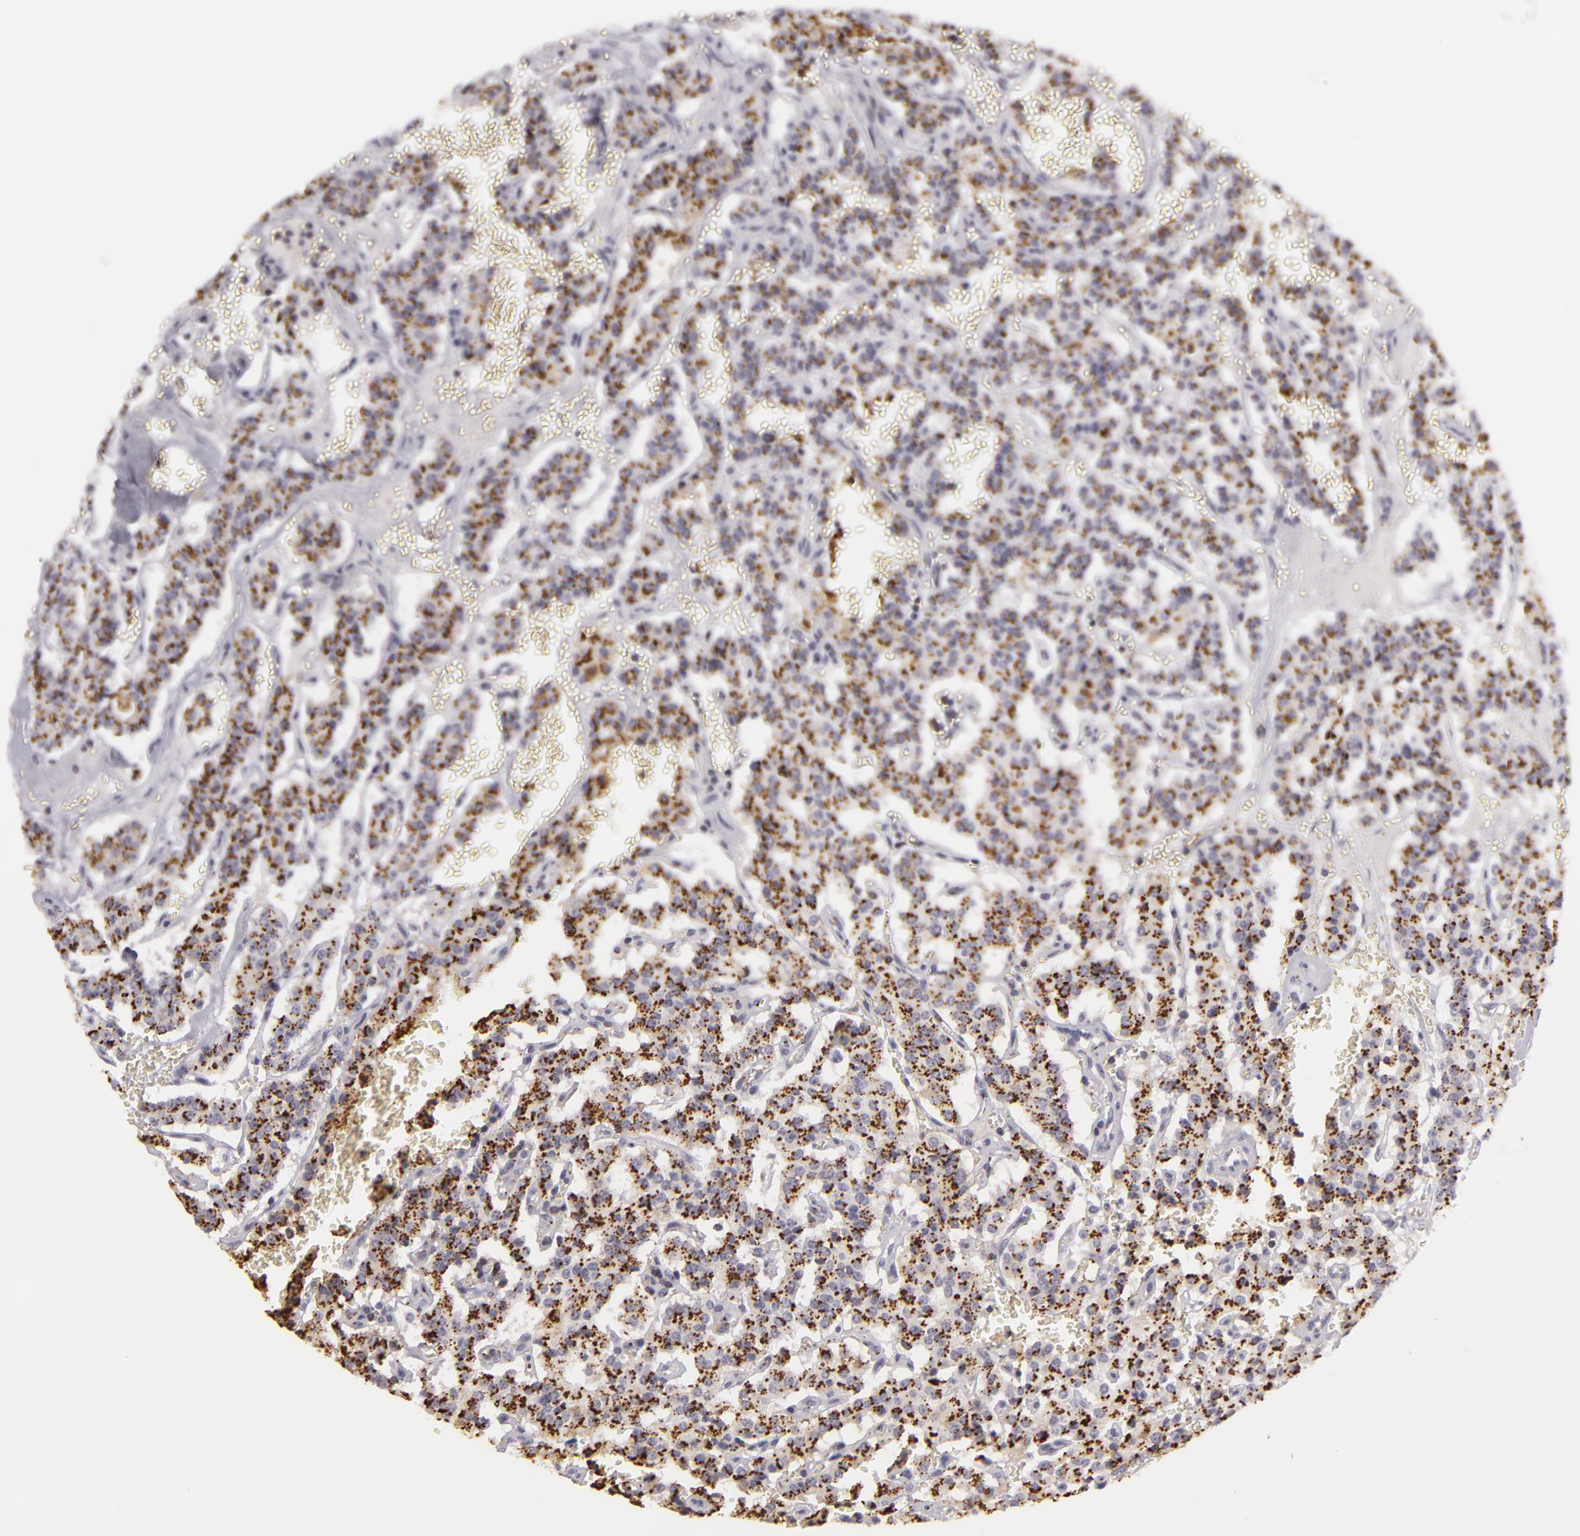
{"staining": {"intensity": "strong", "quantity": ">75%", "location": "cytoplasmic/membranous"}, "tissue": "carcinoid", "cell_type": "Tumor cells", "image_type": "cancer", "snomed": [{"axis": "morphology", "description": "Carcinoid, malignant, NOS"}, {"axis": "topography", "description": "Bronchus"}], "caption": "IHC of human carcinoid reveals high levels of strong cytoplasmic/membranous staining in approximately >75% of tumor cells.", "gene": "KCNAB2", "patient": {"sex": "male", "age": 55}}